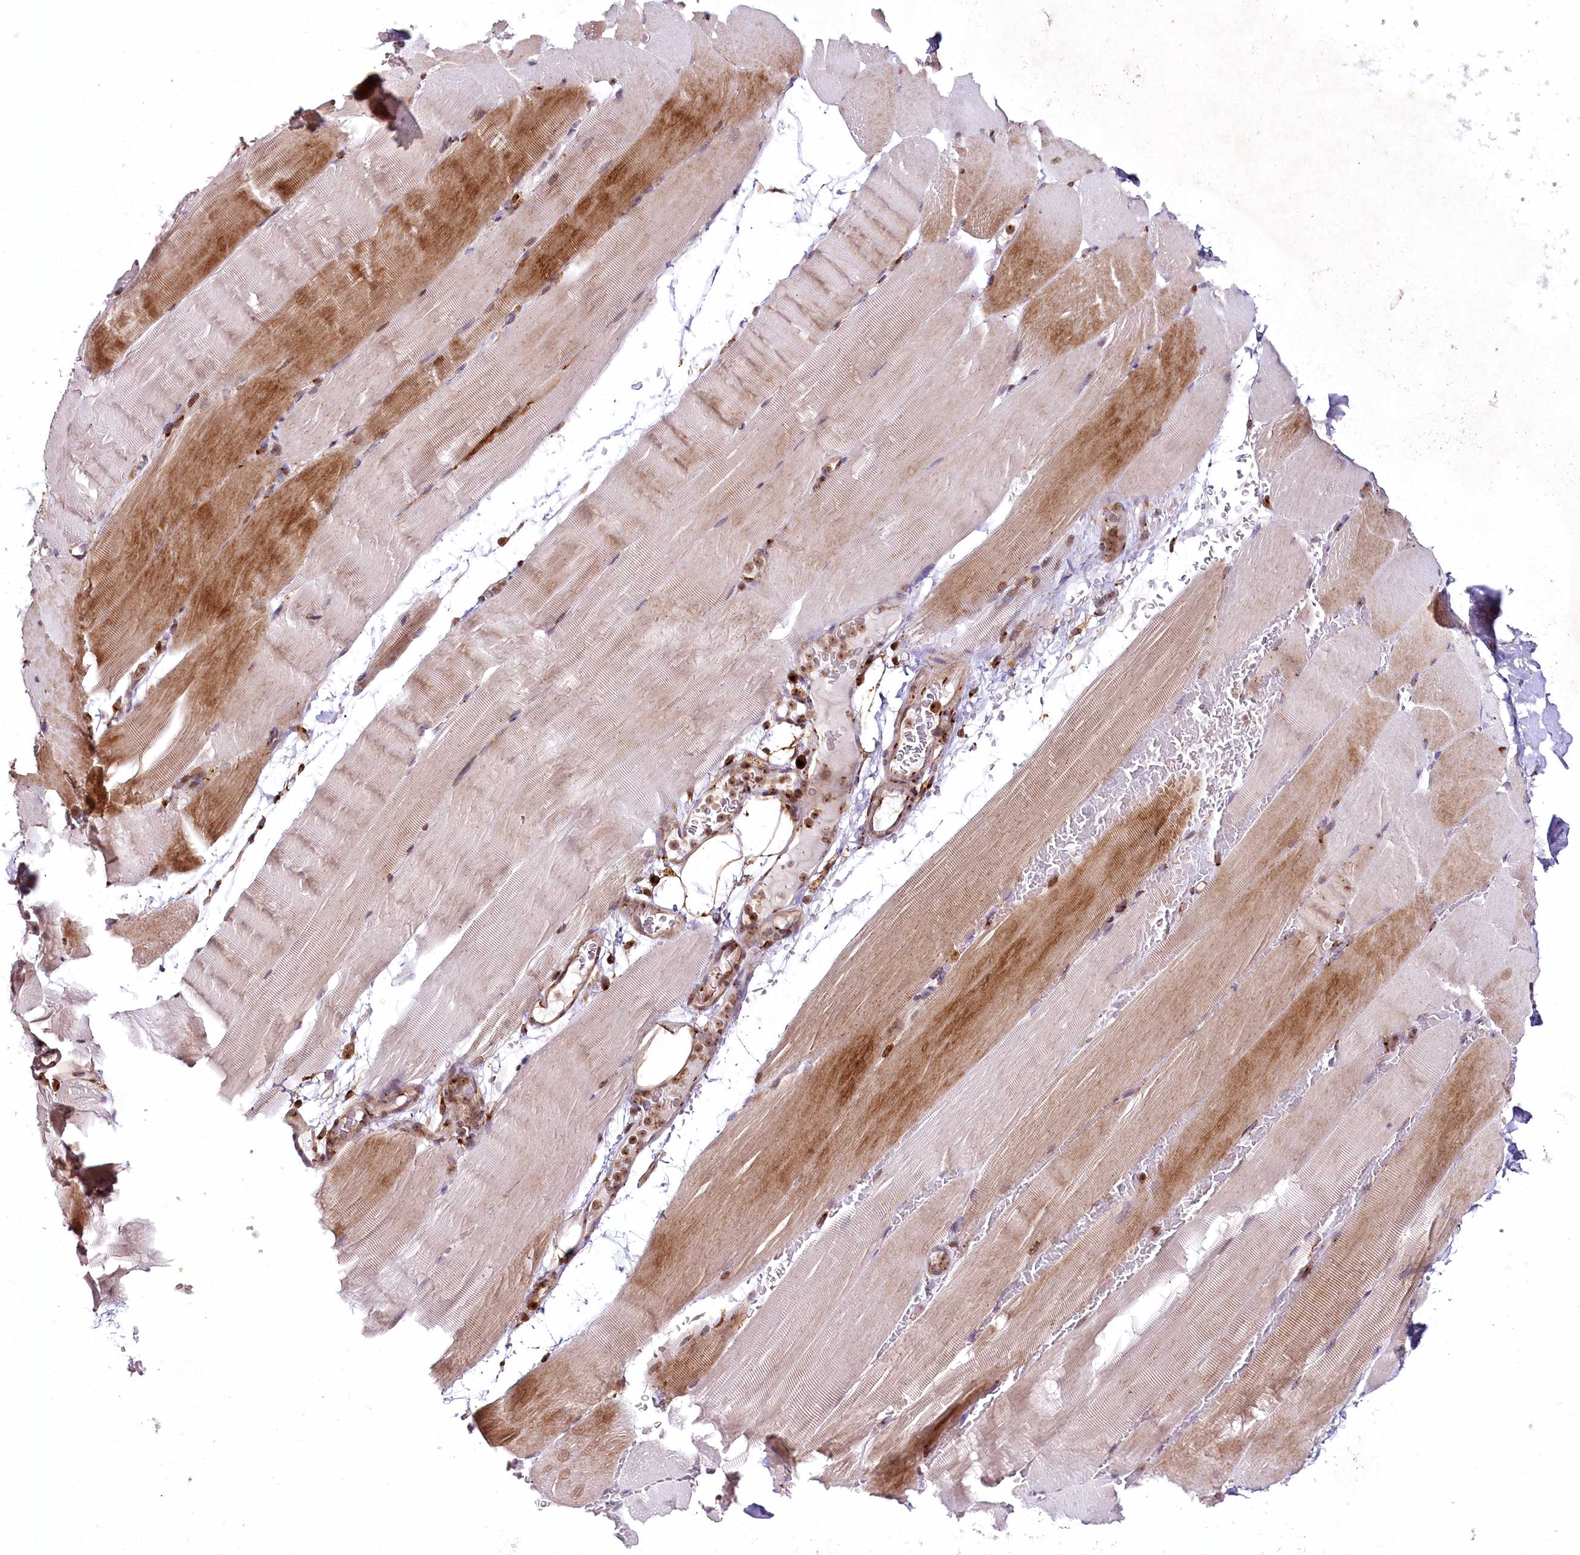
{"staining": {"intensity": "moderate", "quantity": "25%-75%", "location": "cytoplasmic/membranous,nuclear"}, "tissue": "skeletal muscle", "cell_type": "Myocytes", "image_type": "normal", "snomed": [{"axis": "morphology", "description": "Normal tissue, NOS"}, {"axis": "topography", "description": "Skeletal muscle"}, {"axis": "topography", "description": "Parathyroid gland"}], "caption": "The photomicrograph exhibits a brown stain indicating the presence of a protein in the cytoplasmic/membranous,nuclear of myocytes in skeletal muscle. (DAB (3,3'-diaminobenzidine) IHC, brown staining for protein, blue staining for nuclei).", "gene": "COPG1", "patient": {"sex": "female", "age": 37}}